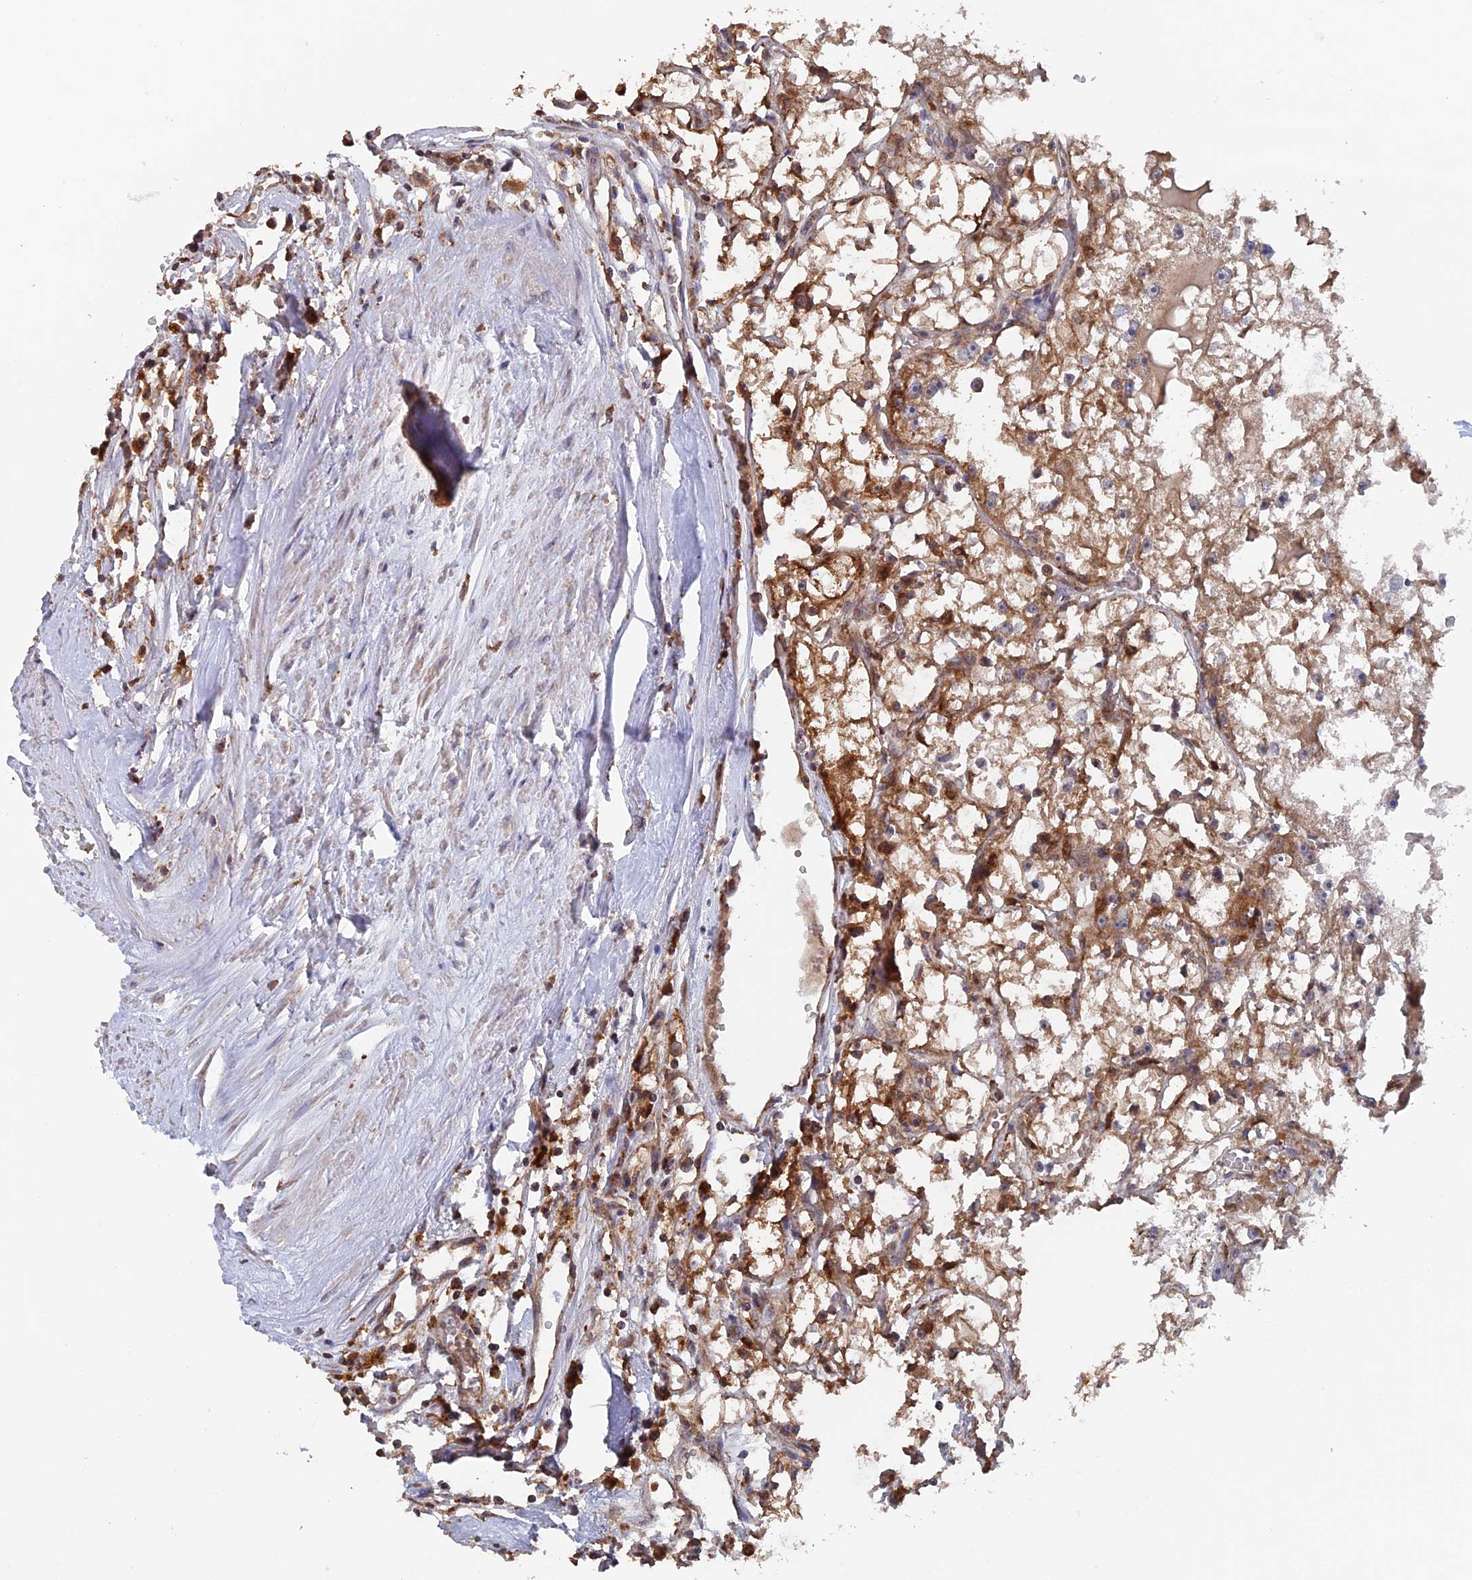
{"staining": {"intensity": "moderate", "quantity": ">75%", "location": "cytoplasmic/membranous"}, "tissue": "renal cancer", "cell_type": "Tumor cells", "image_type": "cancer", "snomed": [{"axis": "morphology", "description": "Adenocarcinoma, NOS"}, {"axis": "topography", "description": "Kidney"}], "caption": "A micrograph of human renal cancer (adenocarcinoma) stained for a protein shows moderate cytoplasmic/membranous brown staining in tumor cells.", "gene": "DTYMK", "patient": {"sex": "male", "age": 56}}